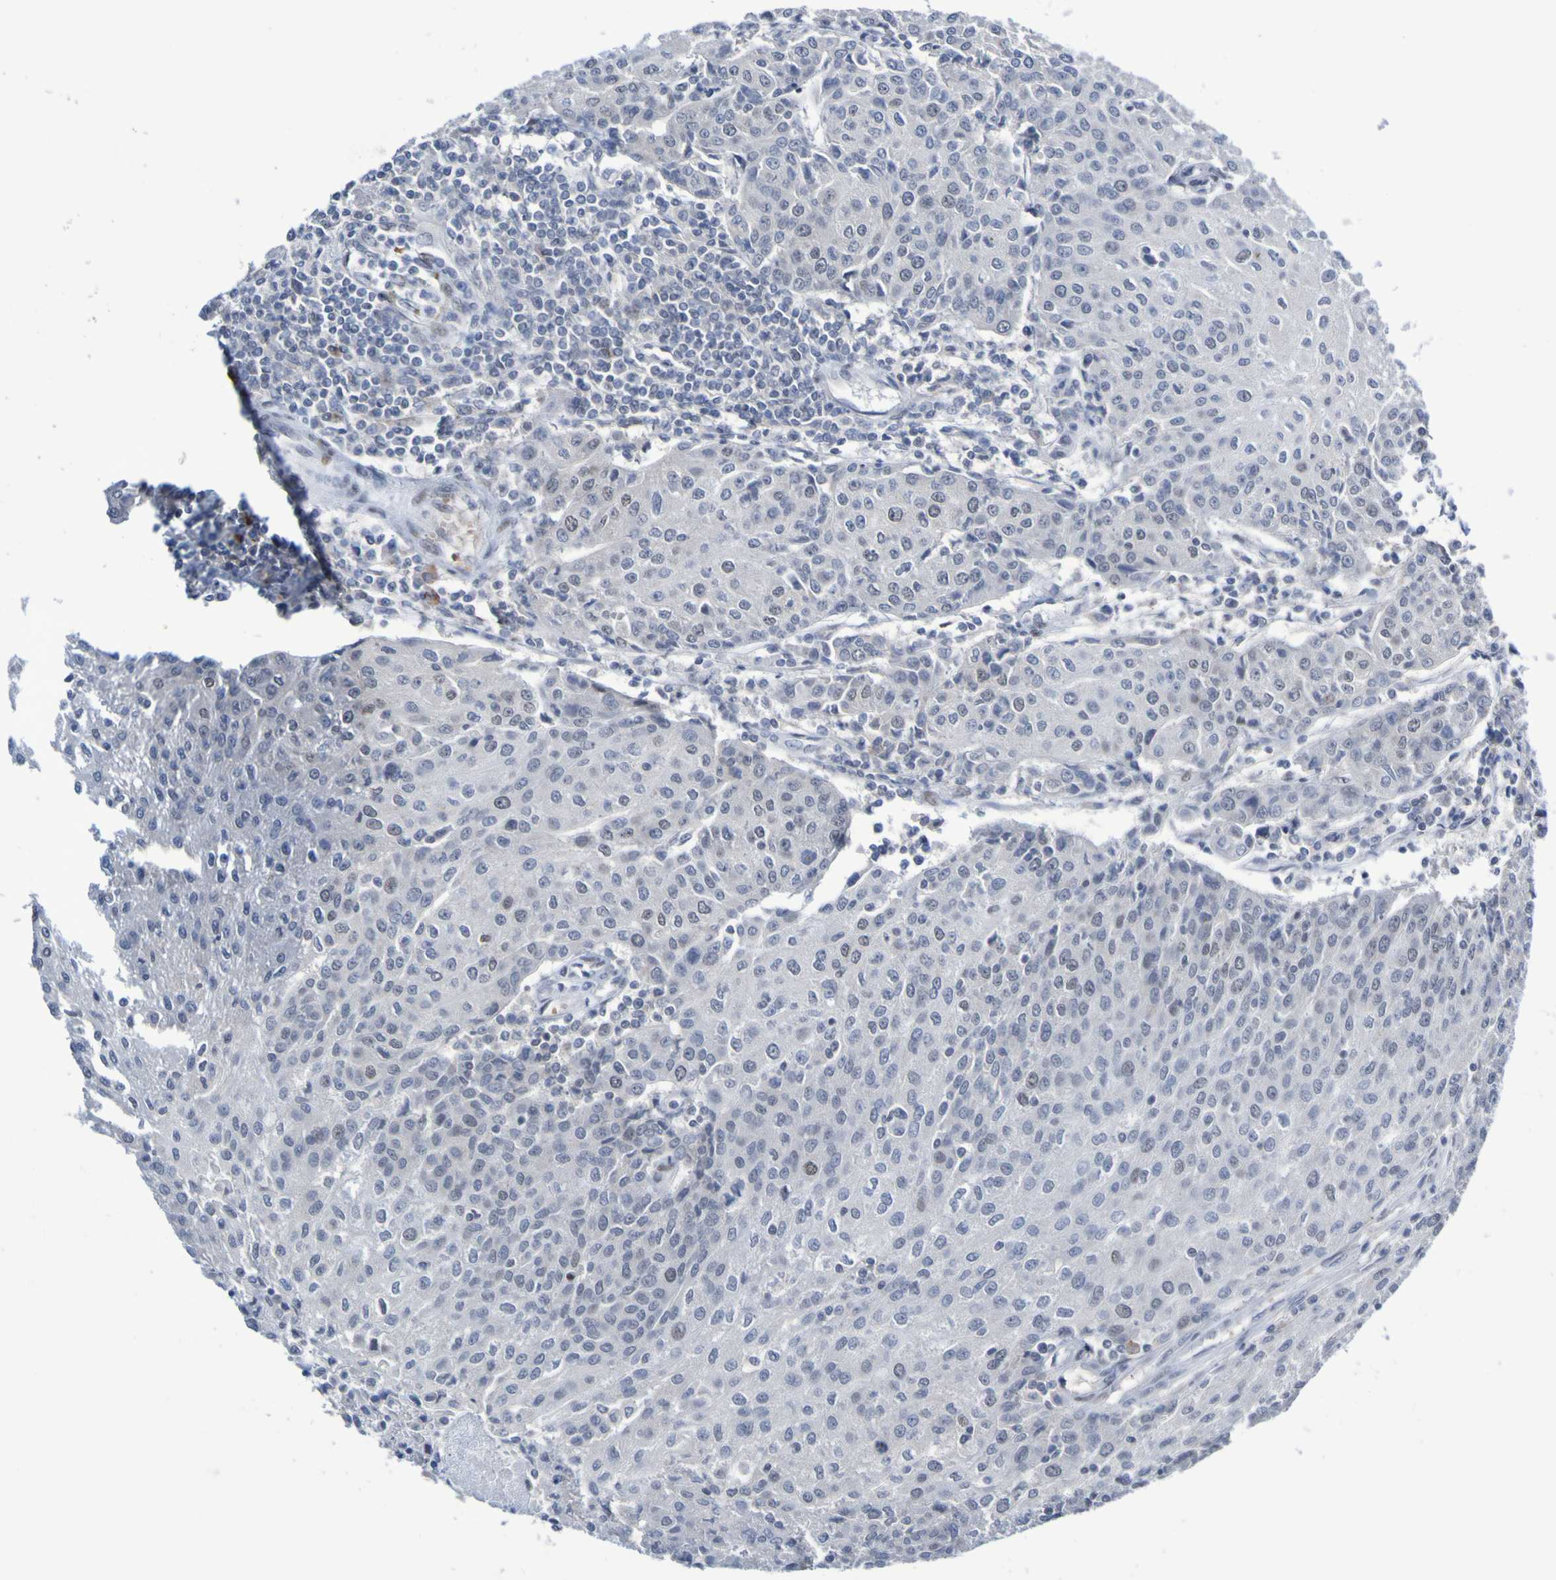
{"staining": {"intensity": "negative", "quantity": "none", "location": "none"}, "tissue": "urothelial cancer", "cell_type": "Tumor cells", "image_type": "cancer", "snomed": [{"axis": "morphology", "description": "Urothelial carcinoma, High grade"}, {"axis": "topography", "description": "Urinary bladder"}], "caption": "Protein analysis of high-grade urothelial carcinoma exhibits no significant staining in tumor cells.", "gene": "PCGF1", "patient": {"sex": "female", "age": 85}}